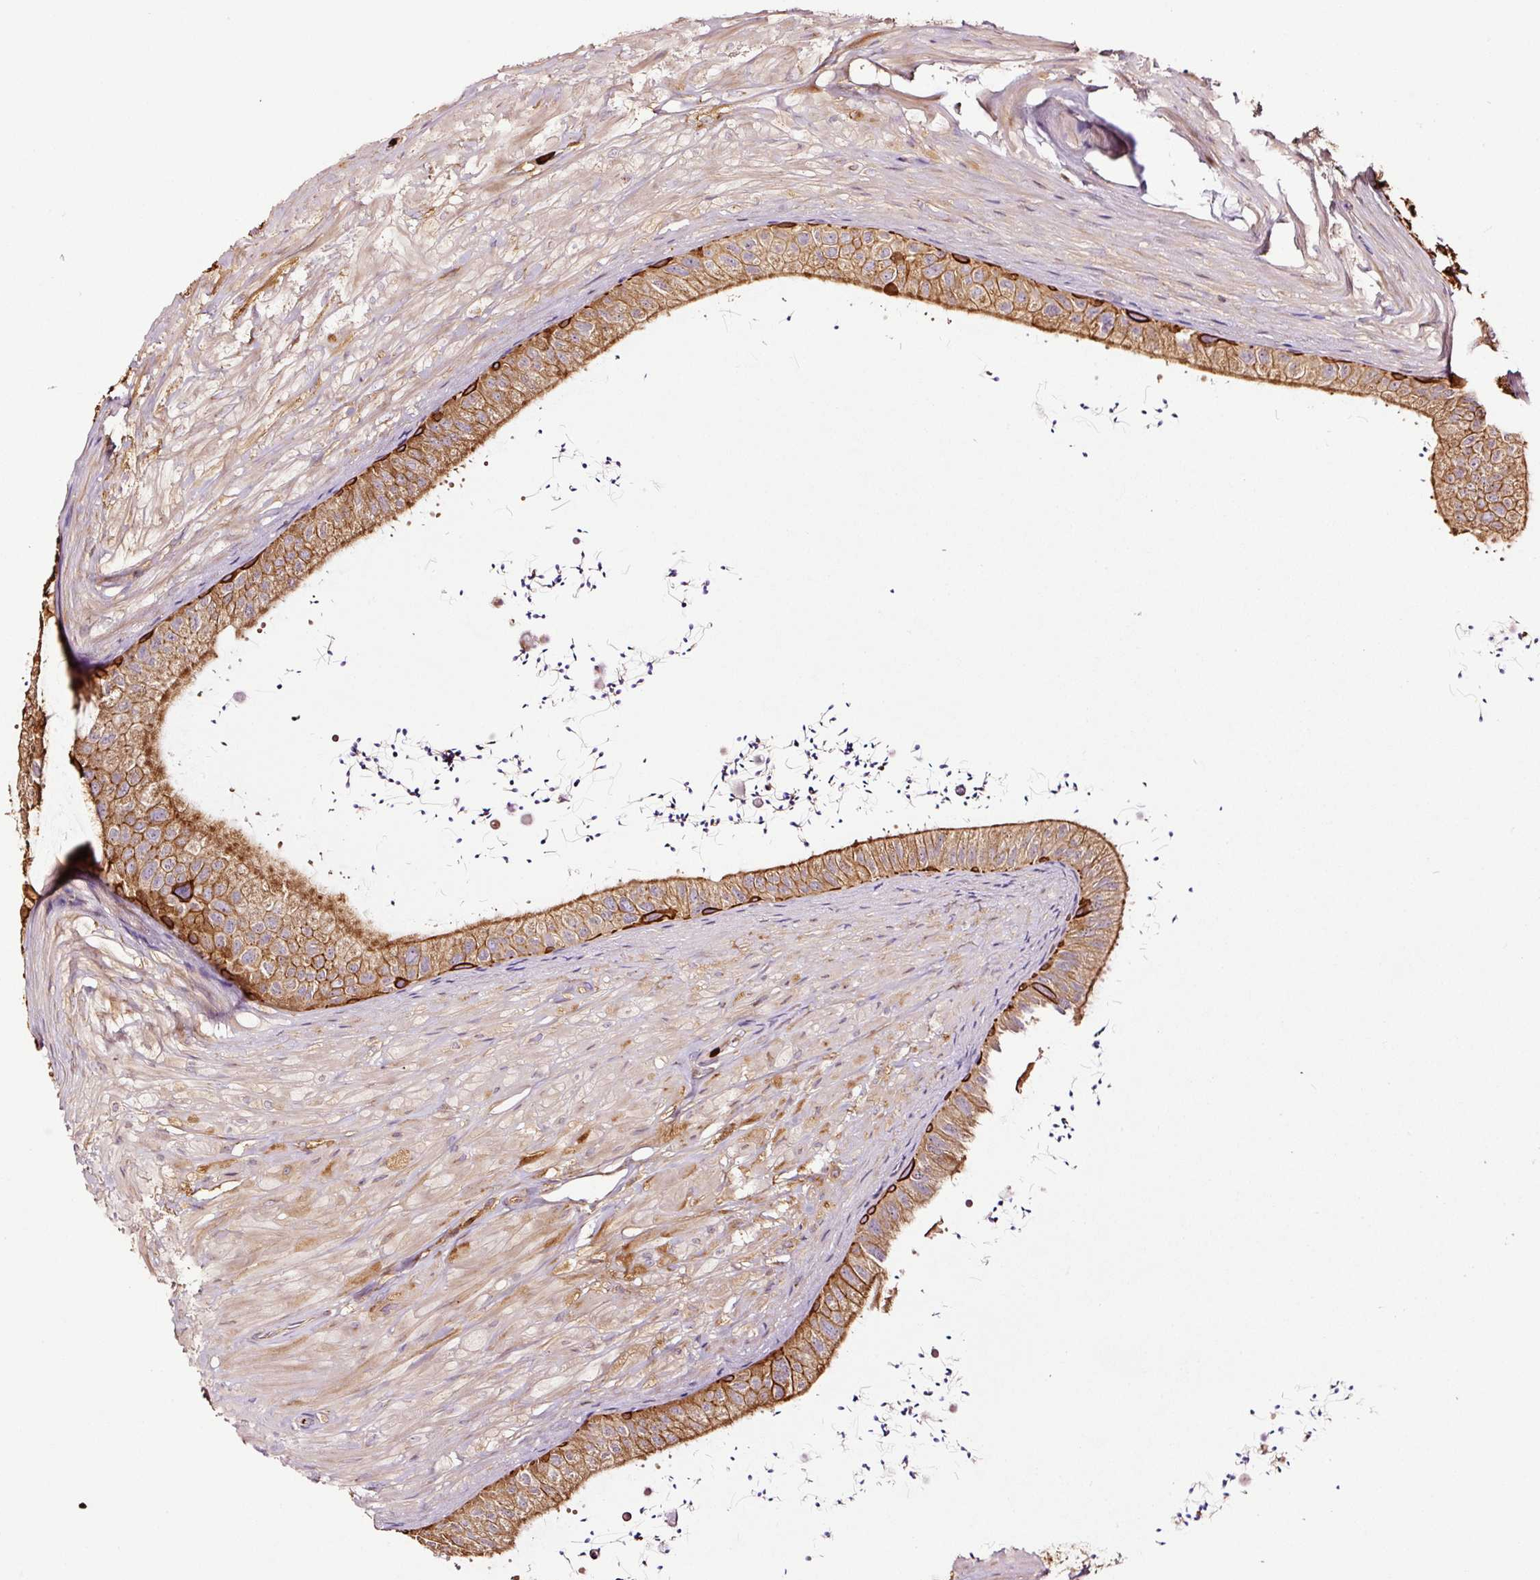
{"staining": {"intensity": "strong", "quantity": "25%-75%", "location": "cytoplasmic/membranous"}, "tissue": "epididymis", "cell_type": "Glandular cells", "image_type": "normal", "snomed": [{"axis": "morphology", "description": "Normal tissue, NOS"}, {"axis": "topography", "description": "Epididymis"}, {"axis": "topography", "description": "Peripheral nerve tissue"}], "caption": "Glandular cells show strong cytoplasmic/membranous staining in approximately 25%-75% of cells in normal epididymis.", "gene": "PGLYRP2", "patient": {"sex": "male", "age": 32}}